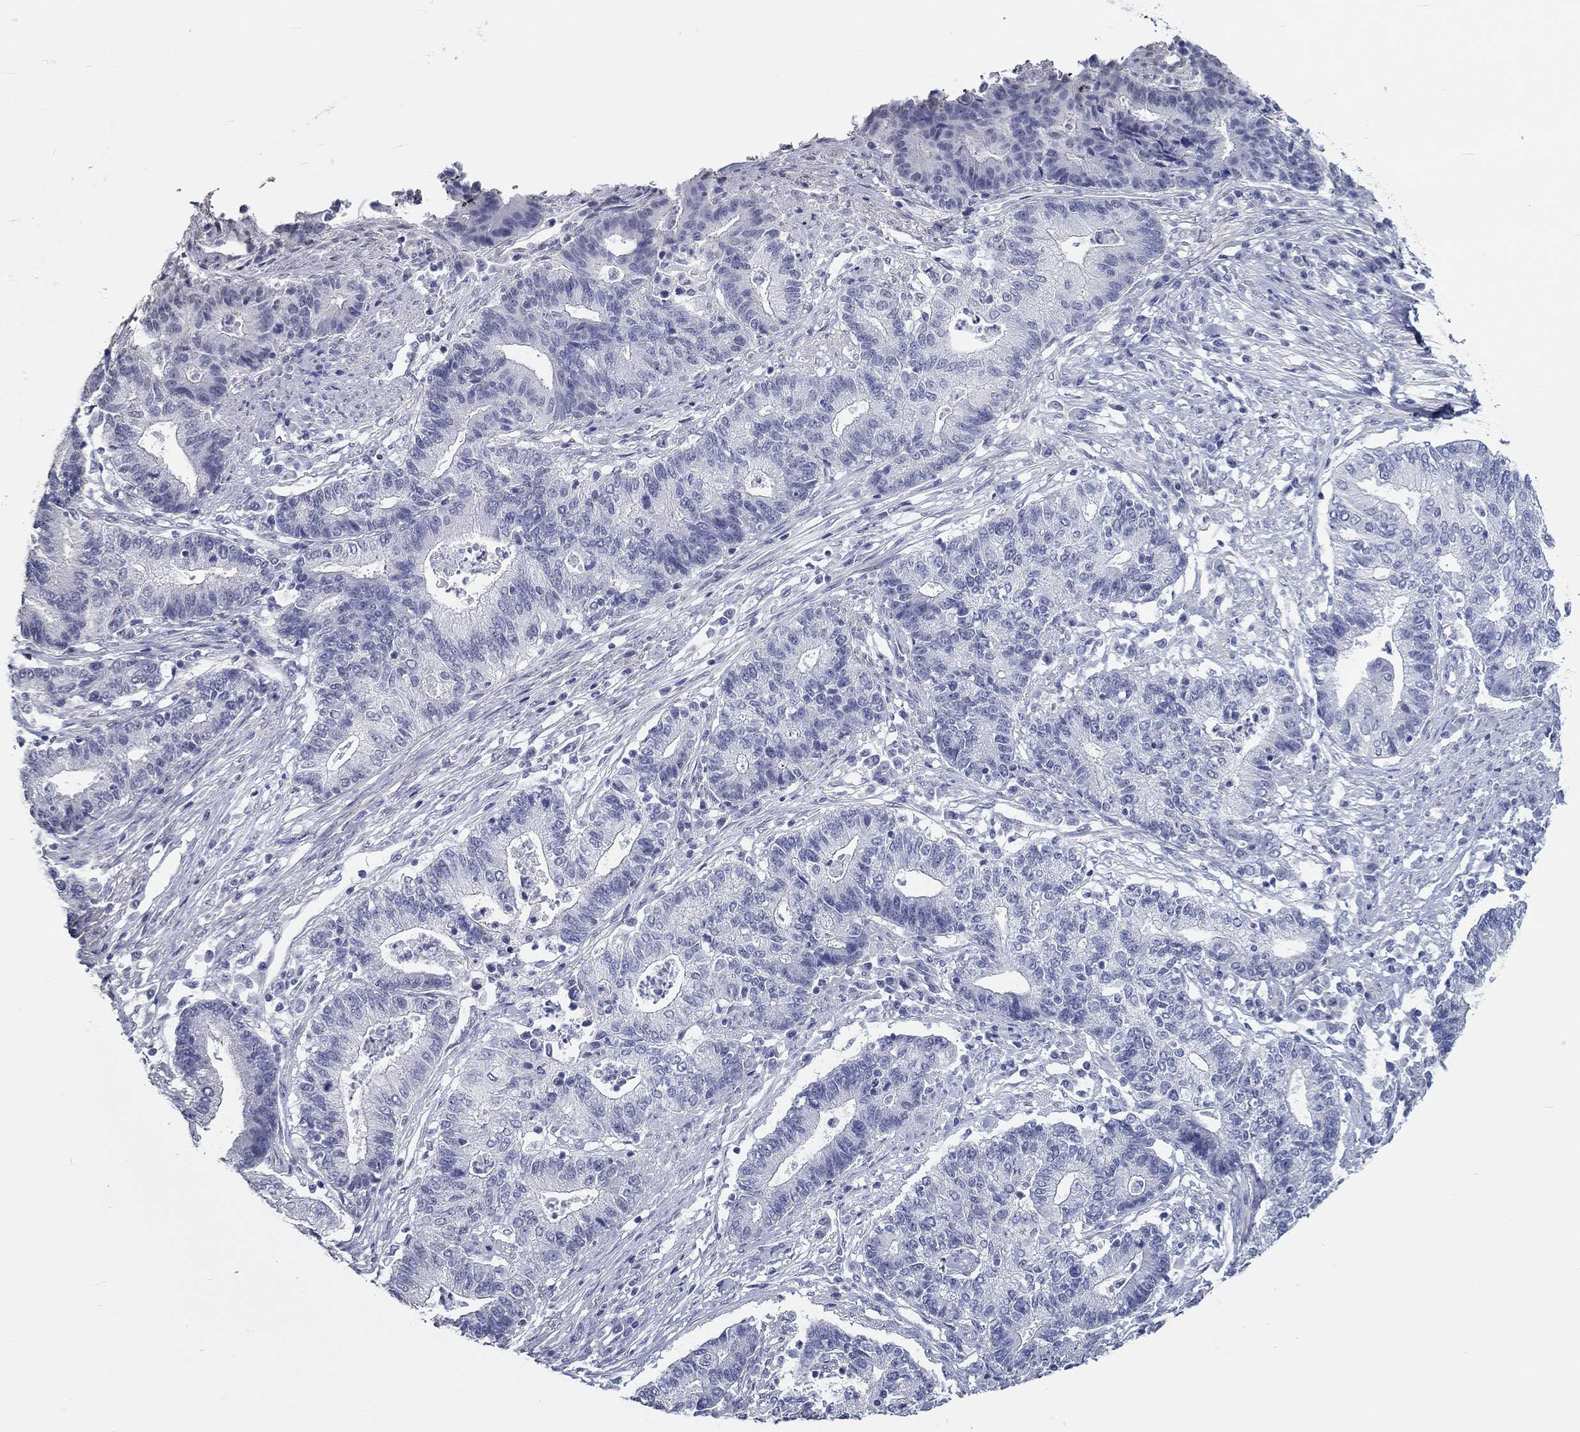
{"staining": {"intensity": "negative", "quantity": "none", "location": "none"}, "tissue": "endometrial cancer", "cell_type": "Tumor cells", "image_type": "cancer", "snomed": [{"axis": "morphology", "description": "Adenocarcinoma, NOS"}, {"axis": "topography", "description": "Uterus"}, {"axis": "topography", "description": "Endometrium"}], "caption": "An immunohistochemistry histopathology image of endometrial cancer is shown. There is no staining in tumor cells of endometrial cancer.", "gene": "CRYGD", "patient": {"sex": "female", "age": 54}}